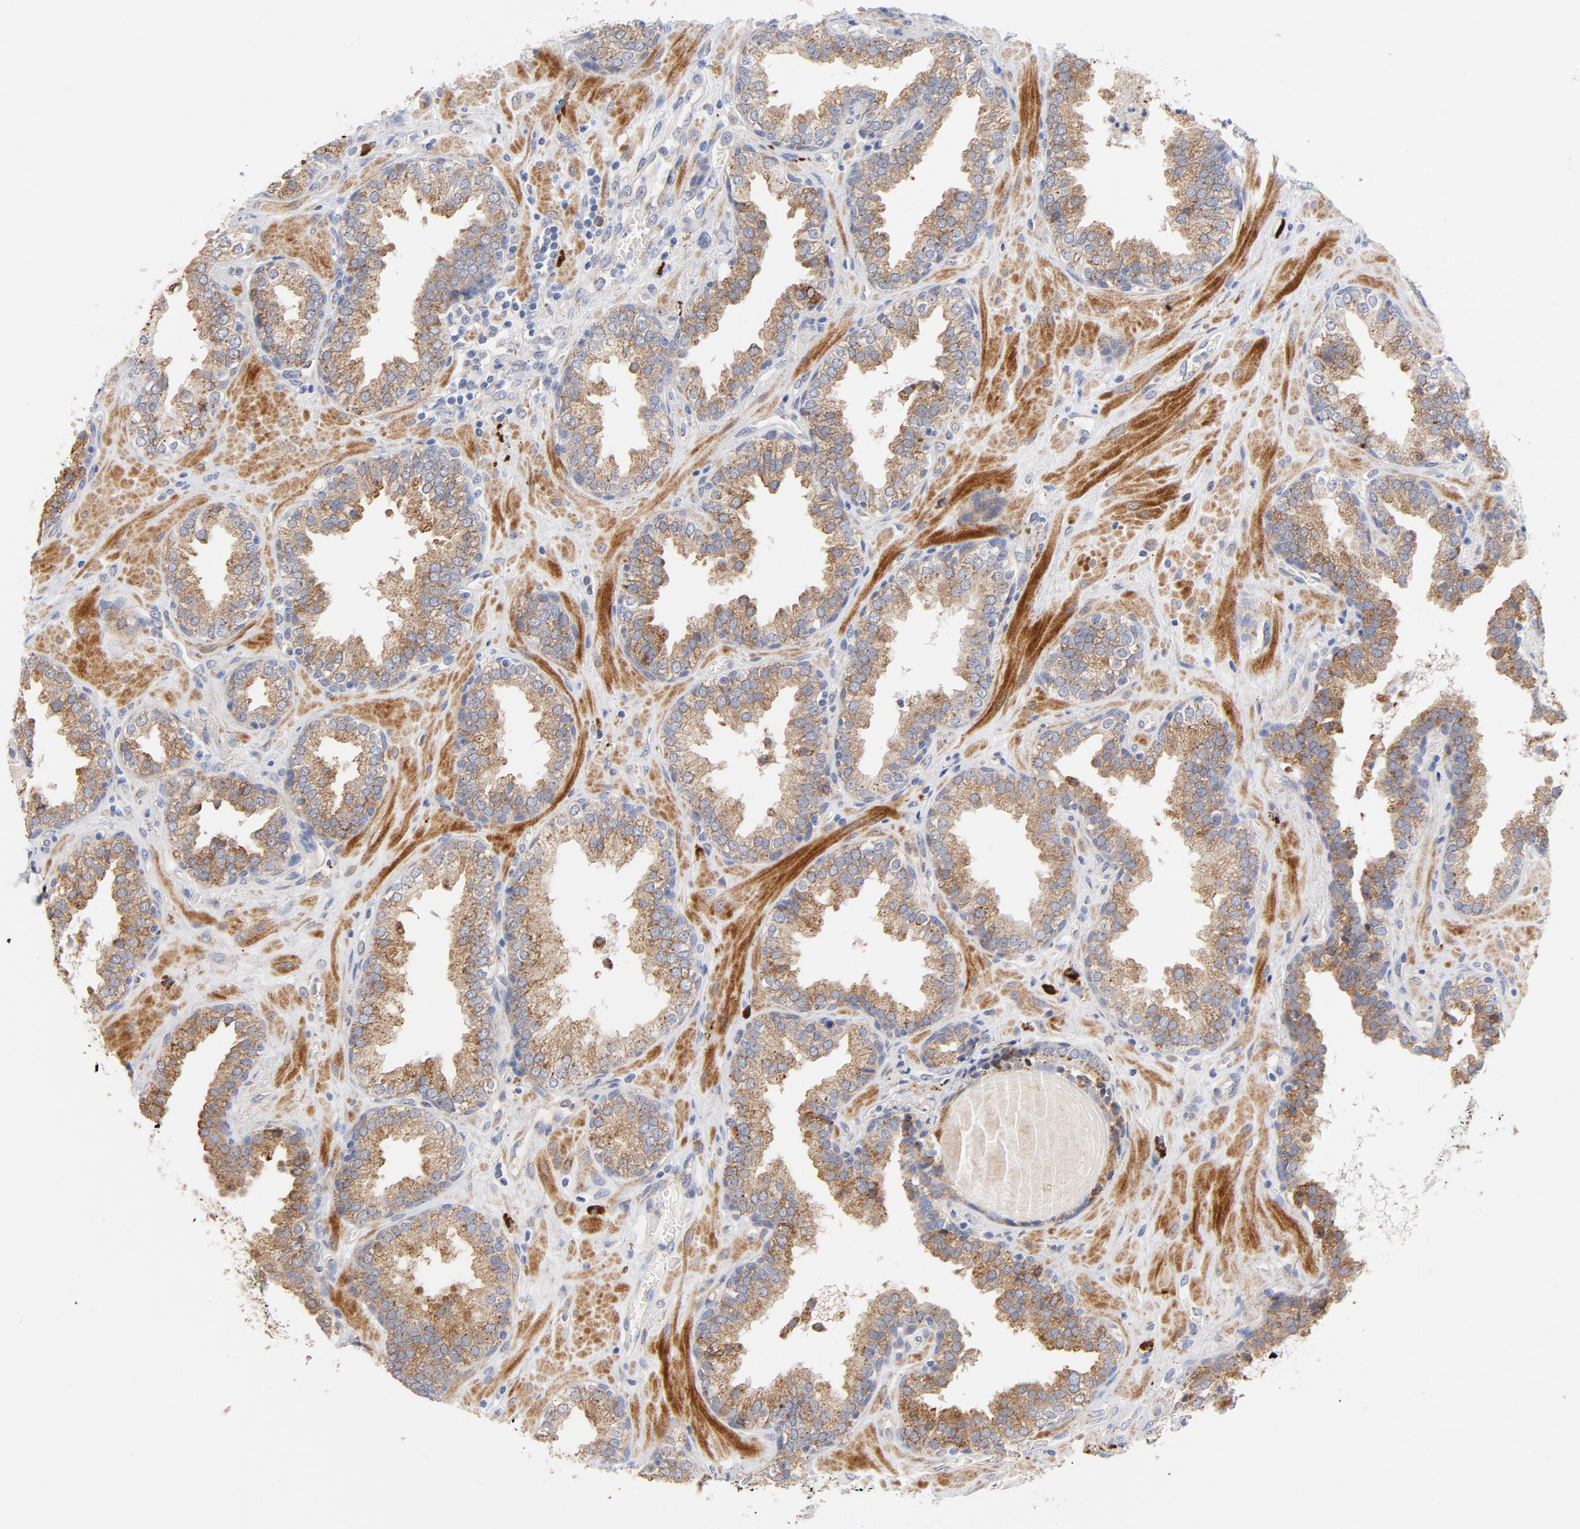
{"staining": {"intensity": "moderate", "quantity": ">75%", "location": "cytoplasmic/membranous"}, "tissue": "prostate", "cell_type": "Glandular cells", "image_type": "normal", "snomed": [{"axis": "morphology", "description": "Normal tissue, NOS"}, {"axis": "topography", "description": "Prostate"}], "caption": "Immunohistochemistry (IHC) of unremarkable prostate reveals medium levels of moderate cytoplasmic/membranous positivity in about >75% of glandular cells. (DAB IHC with brightfield microscopy, high magnification).", "gene": "RAPGEF3", "patient": {"sex": "male", "age": 51}}